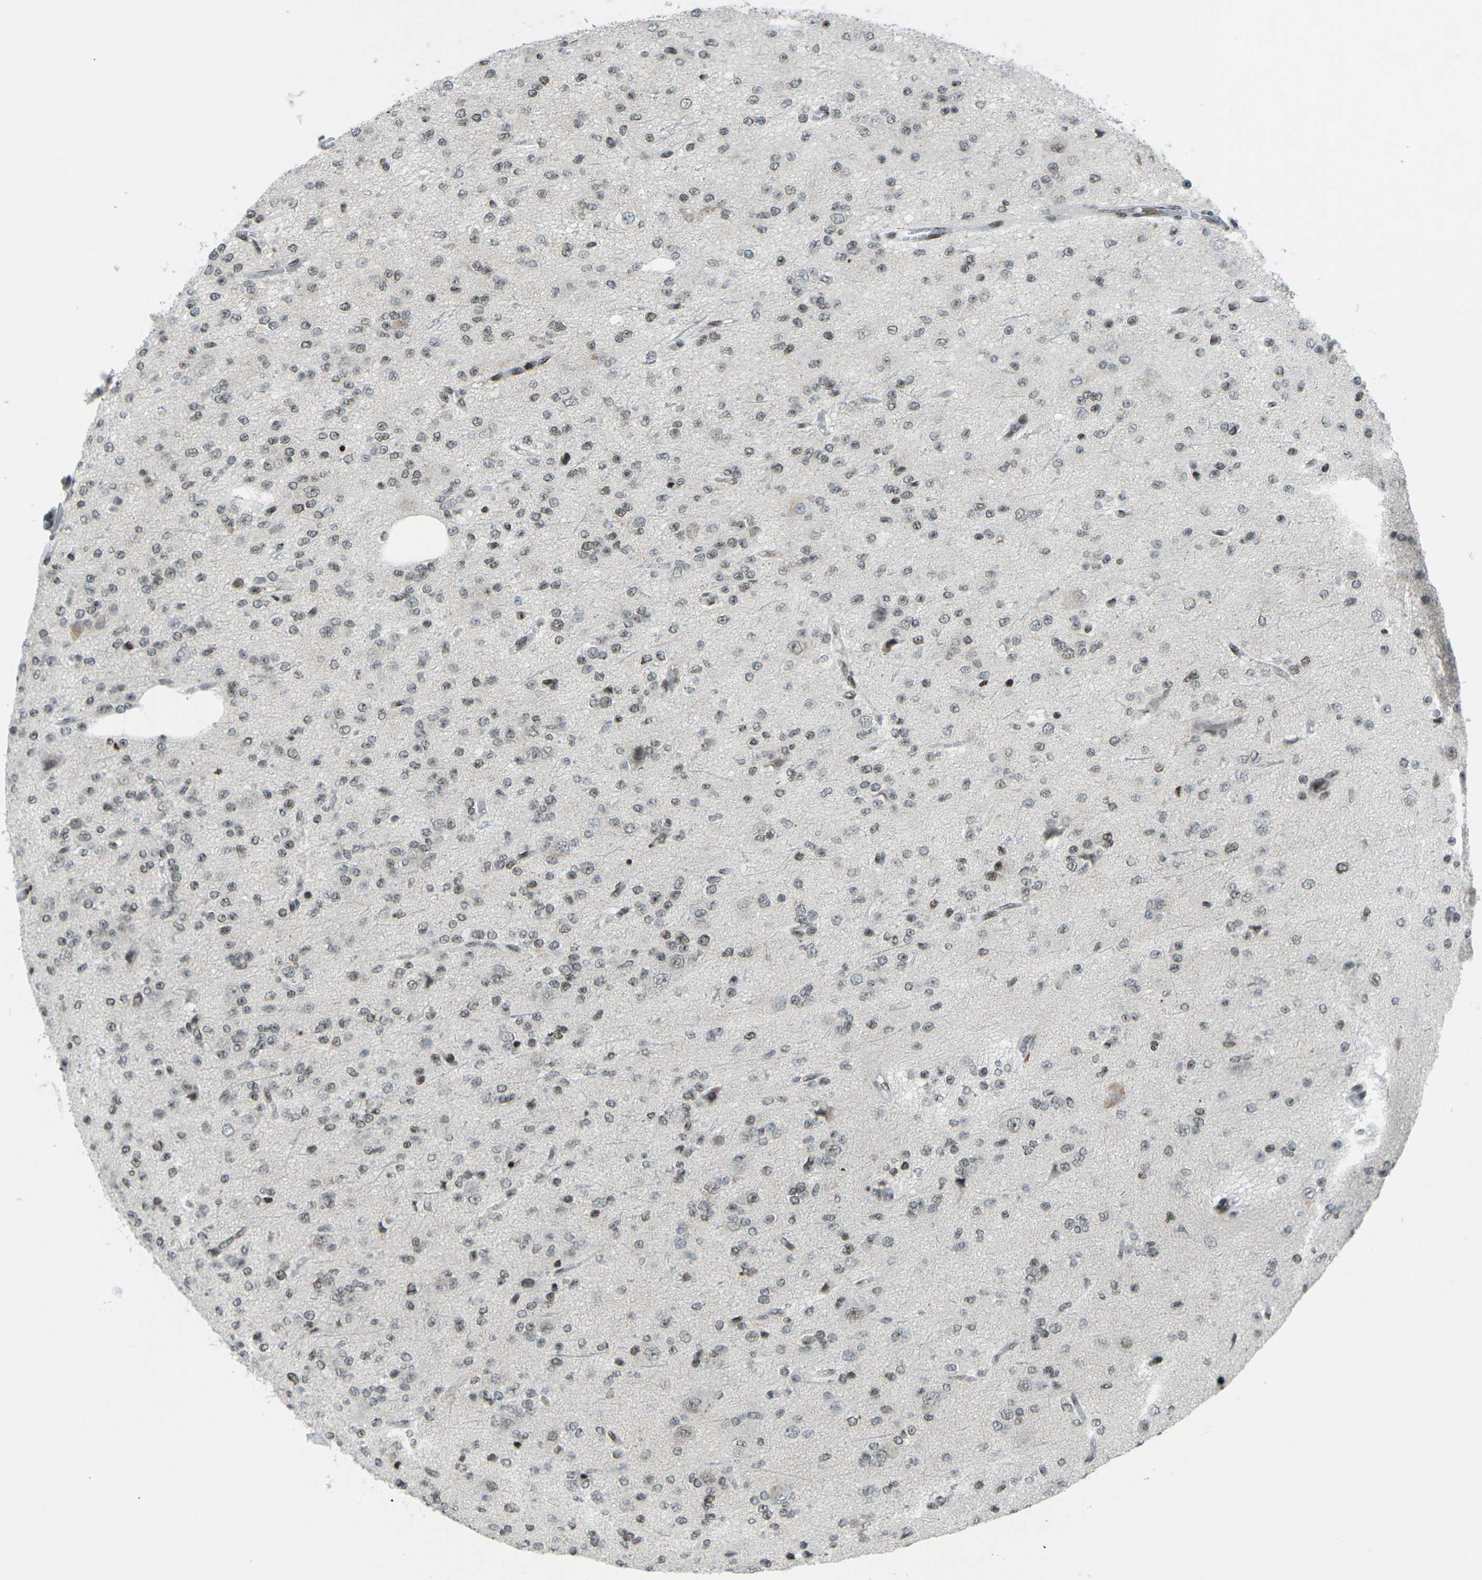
{"staining": {"intensity": "weak", "quantity": "25%-75%", "location": "nuclear"}, "tissue": "glioma", "cell_type": "Tumor cells", "image_type": "cancer", "snomed": [{"axis": "morphology", "description": "Glioma, malignant, Low grade"}, {"axis": "topography", "description": "Brain"}], "caption": "There is low levels of weak nuclear expression in tumor cells of glioma, as demonstrated by immunohistochemical staining (brown color).", "gene": "EME1", "patient": {"sex": "male", "age": 38}}